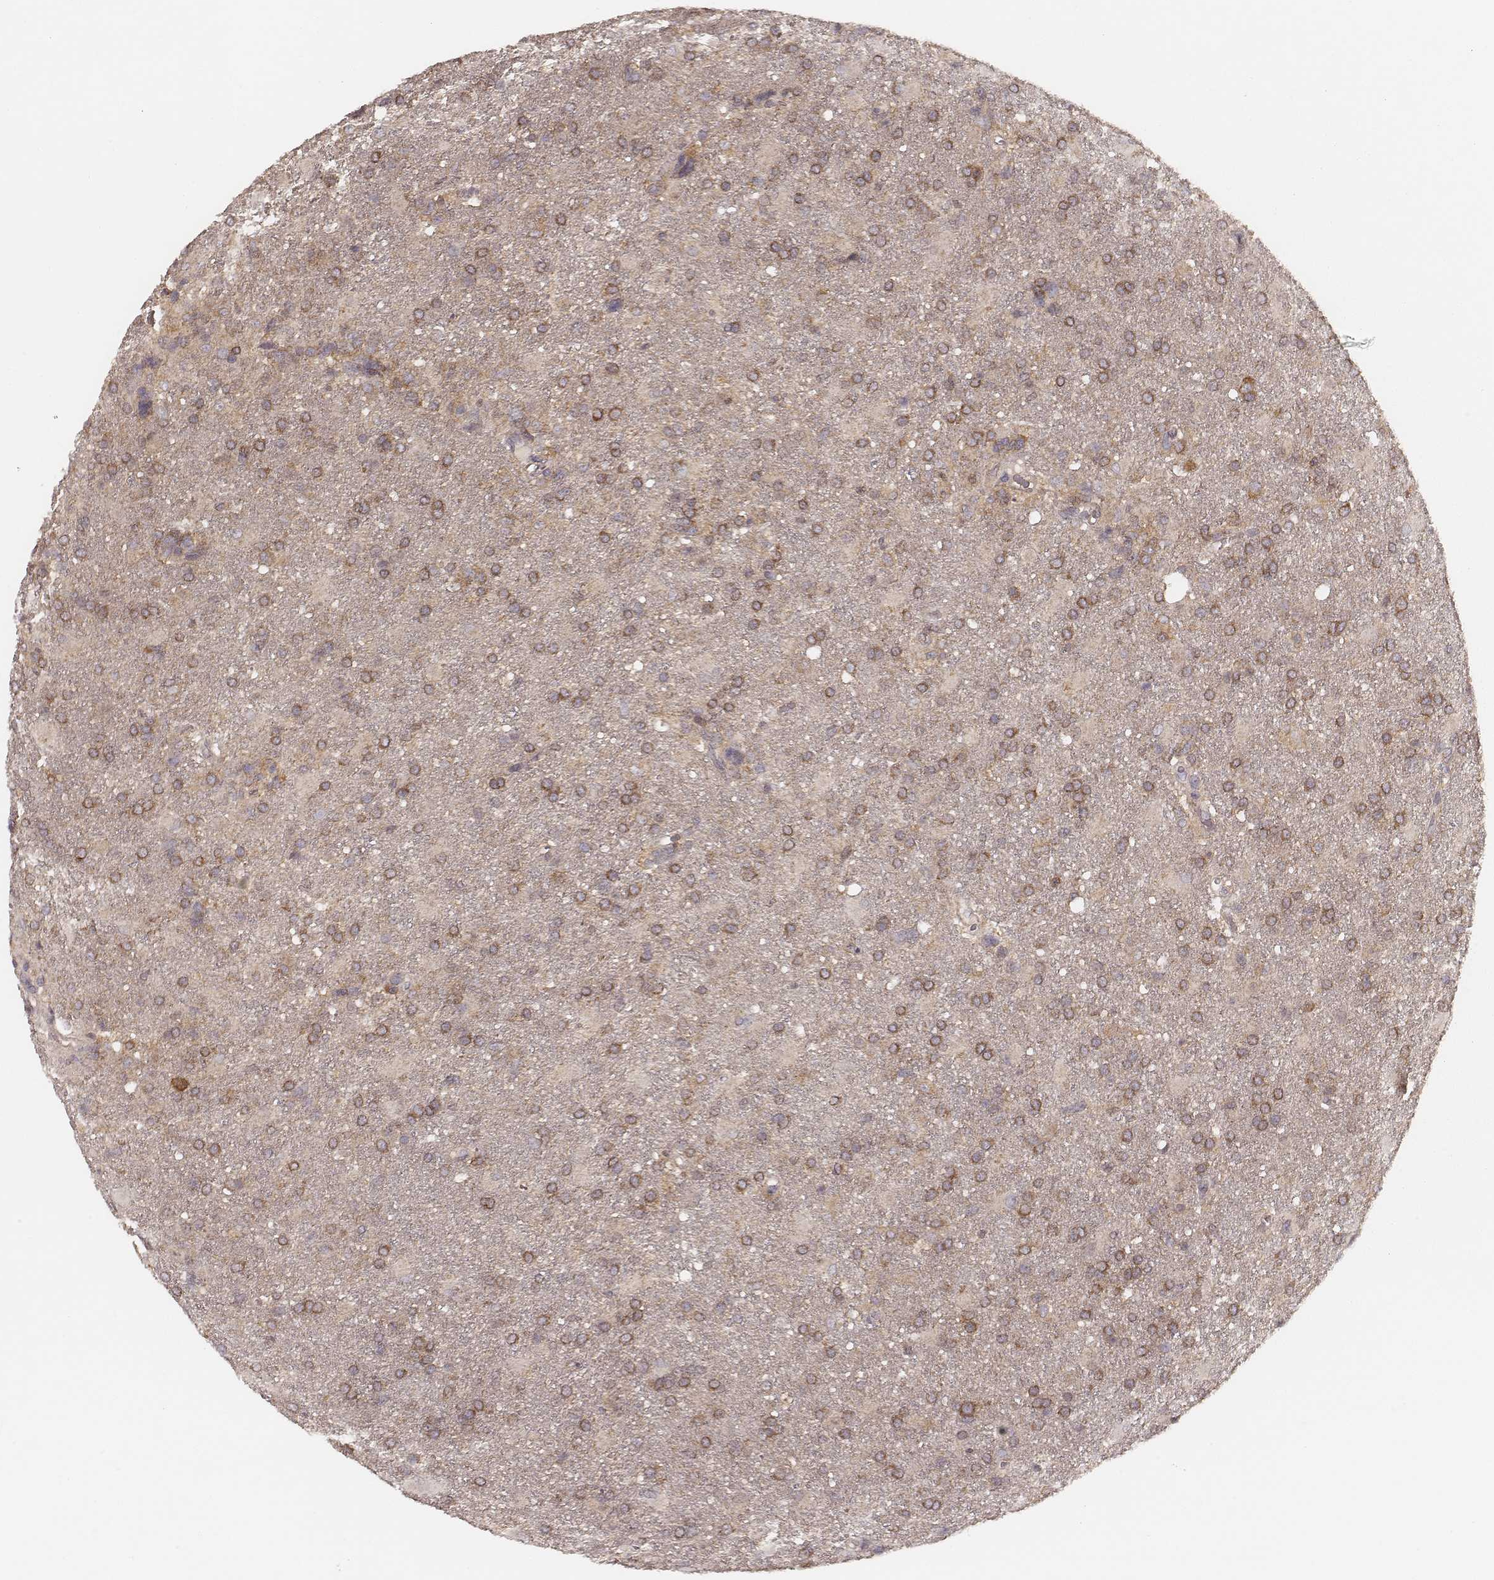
{"staining": {"intensity": "moderate", "quantity": ">75%", "location": "cytoplasmic/membranous"}, "tissue": "glioma", "cell_type": "Tumor cells", "image_type": "cancer", "snomed": [{"axis": "morphology", "description": "Glioma, malignant, High grade"}, {"axis": "topography", "description": "Brain"}], "caption": "Human high-grade glioma (malignant) stained with a brown dye demonstrates moderate cytoplasmic/membranous positive positivity in approximately >75% of tumor cells.", "gene": "CARS1", "patient": {"sex": "male", "age": 68}}